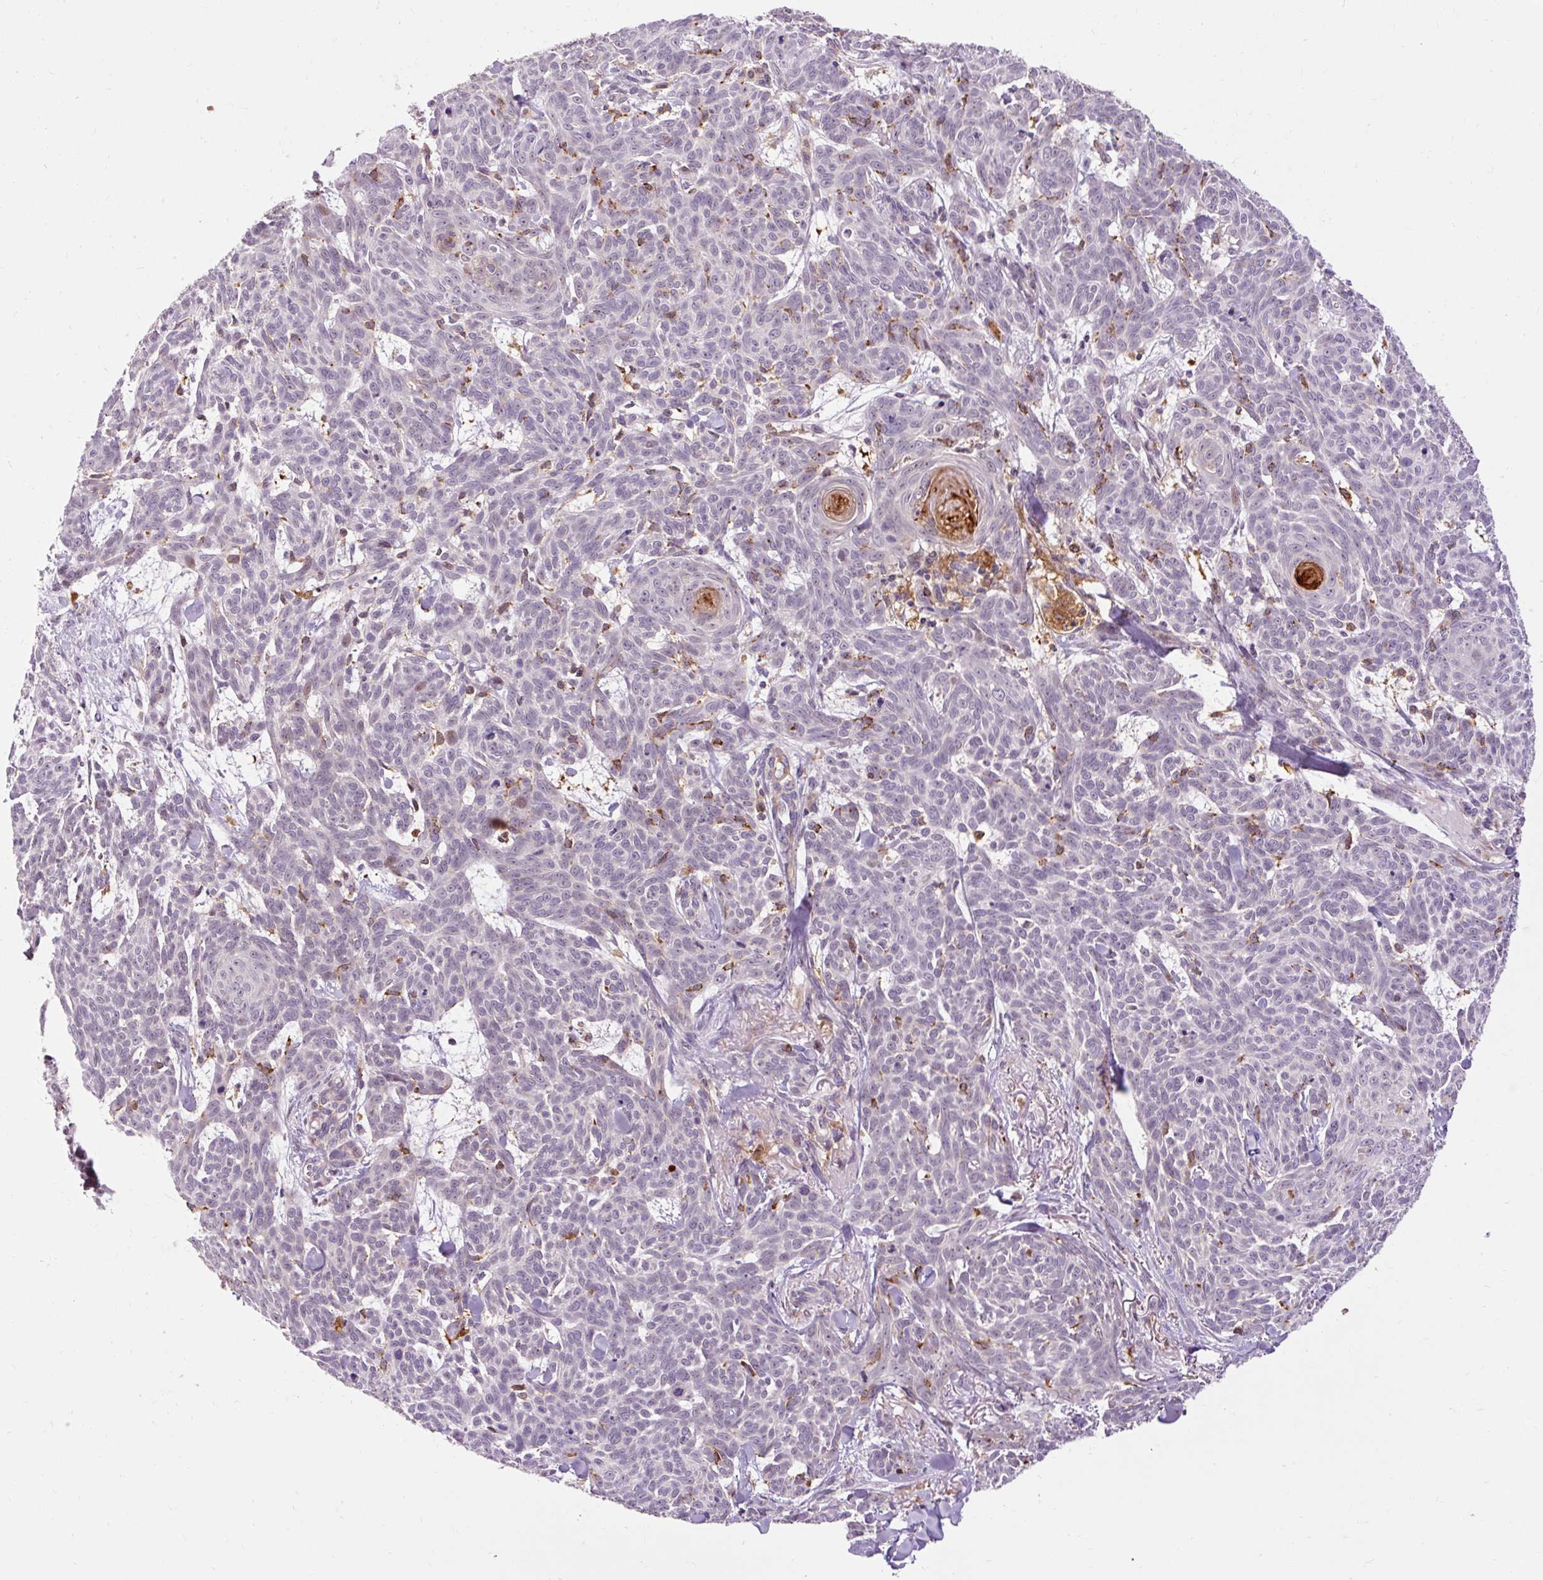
{"staining": {"intensity": "negative", "quantity": "none", "location": "none"}, "tissue": "skin cancer", "cell_type": "Tumor cells", "image_type": "cancer", "snomed": [{"axis": "morphology", "description": "Basal cell carcinoma"}, {"axis": "topography", "description": "Skin"}], "caption": "An IHC photomicrograph of skin basal cell carcinoma is shown. There is no staining in tumor cells of skin basal cell carcinoma.", "gene": "CEBPZ", "patient": {"sex": "female", "age": 93}}